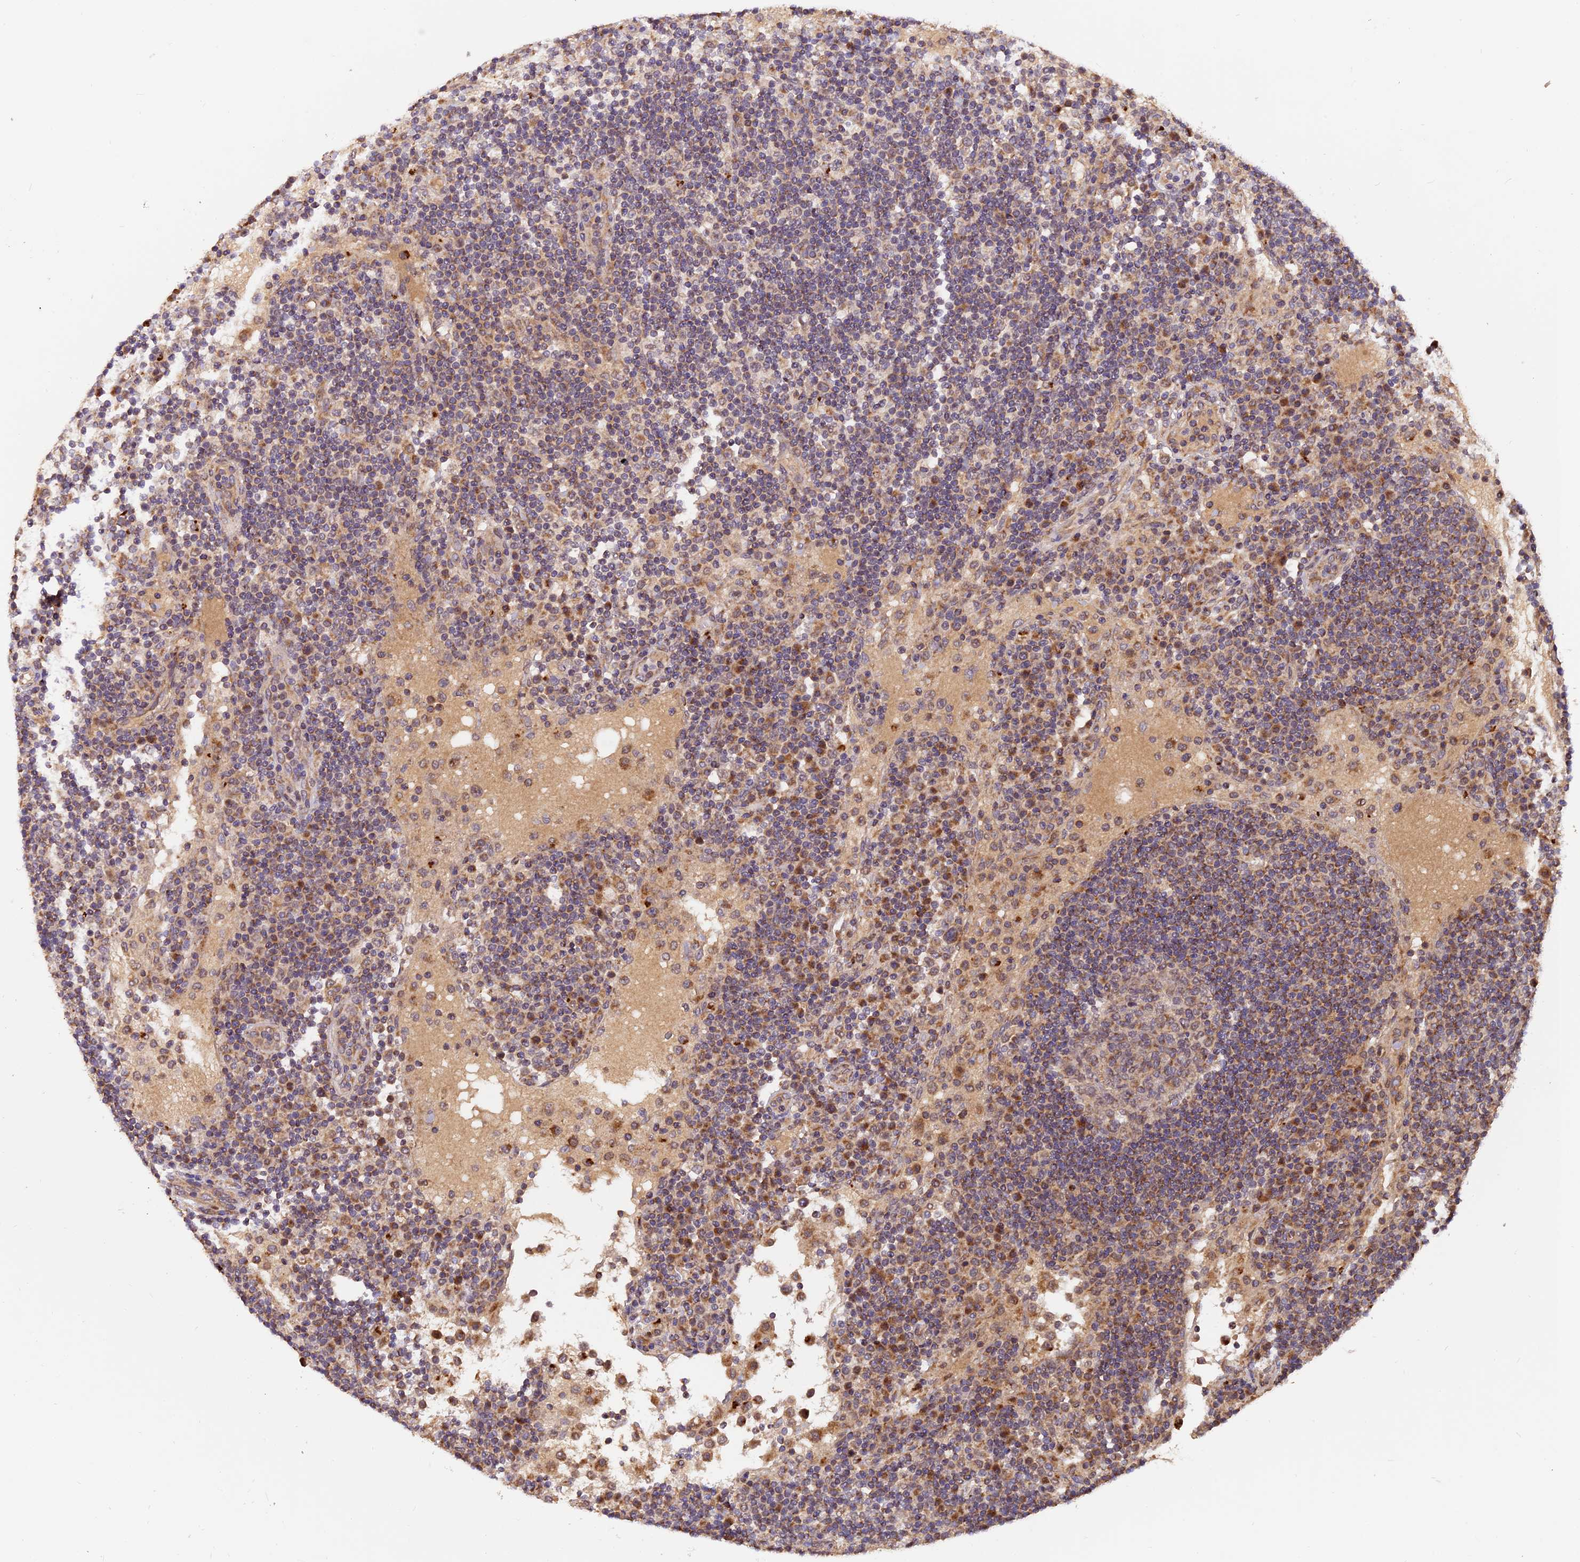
{"staining": {"intensity": "moderate", "quantity": "25%-75%", "location": "cytoplasmic/membranous"}, "tissue": "lymph node", "cell_type": "Germinal center cells", "image_type": "normal", "snomed": [{"axis": "morphology", "description": "Normal tissue, NOS"}, {"axis": "topography", "description": "Lymph node"}], "caption": "Moderate cytoplasmic/membranous expression is present in about 25%-75% of germinal center cells in normal lymph node.", "gene": "MNS1", "patient": {"sex": "female", "age": 53}}